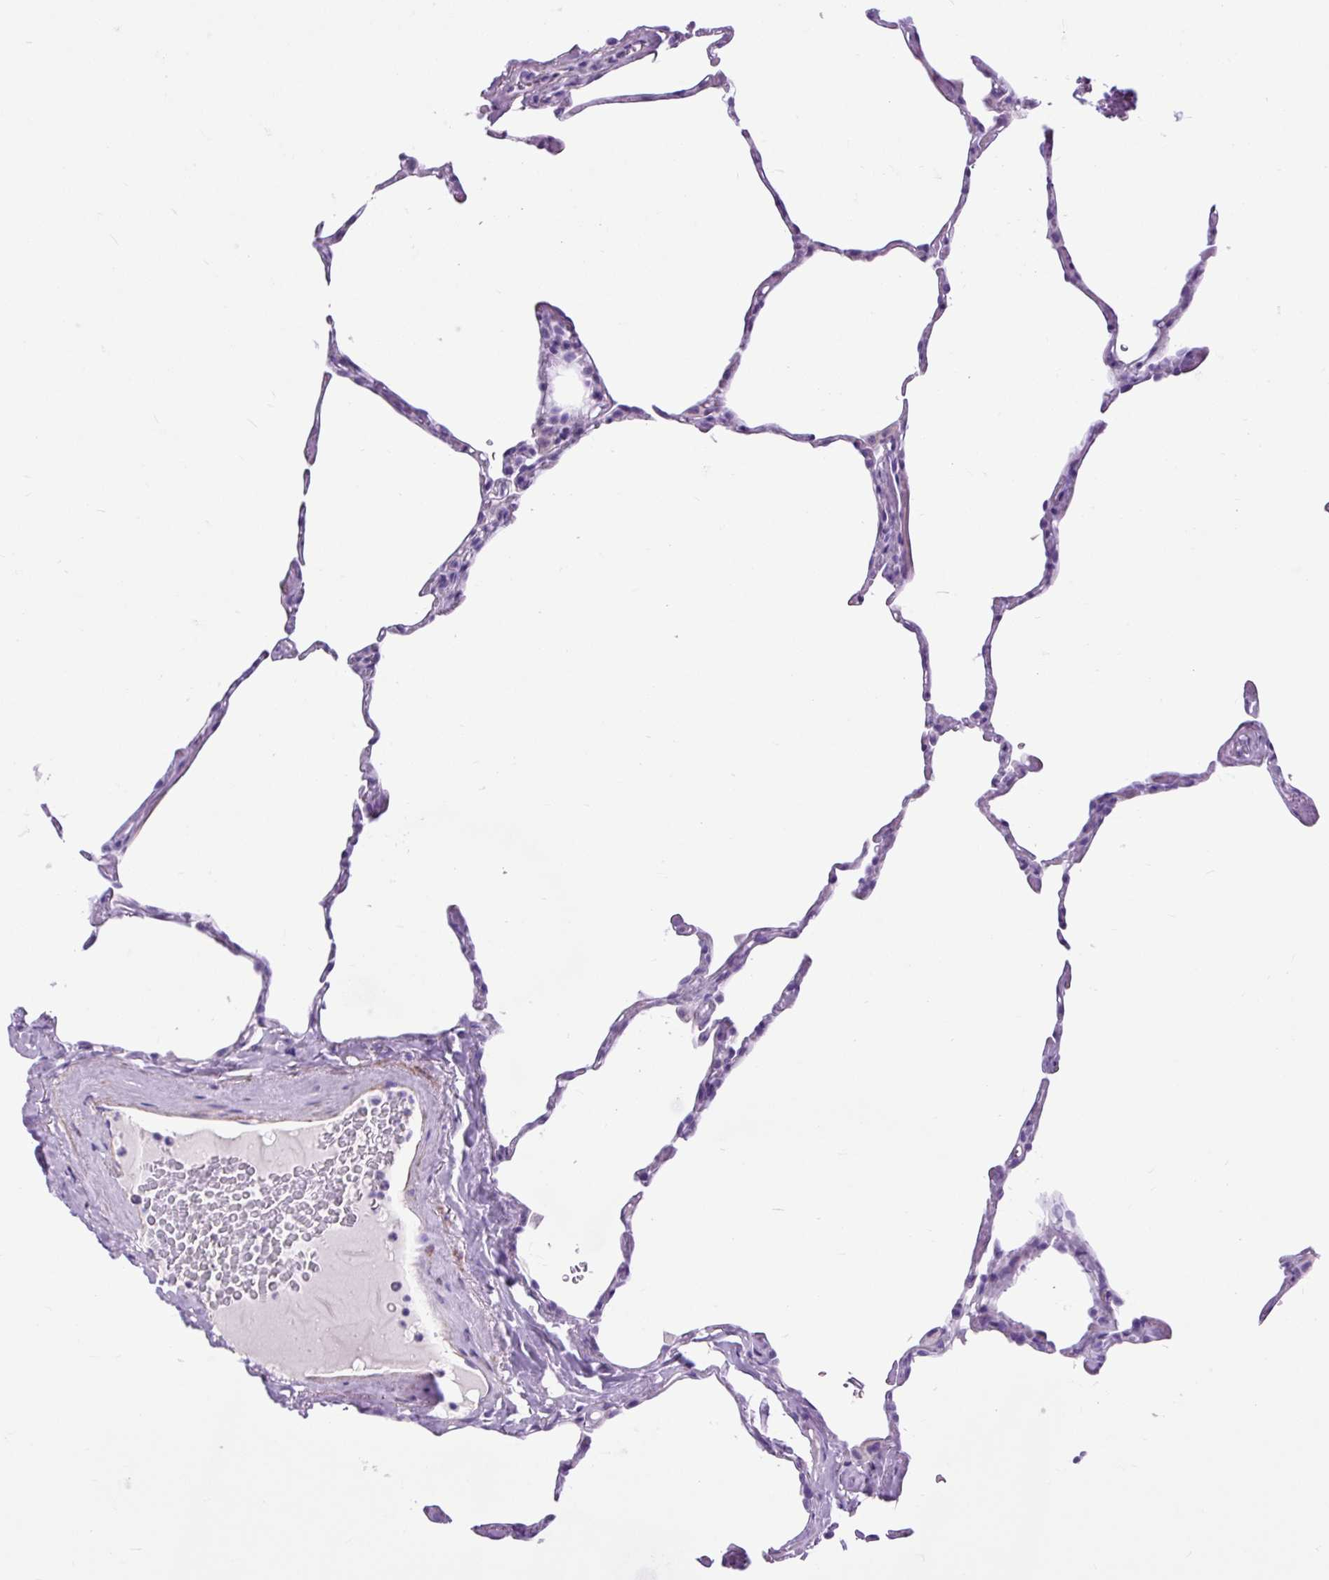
{"staining": {"intensity": "negative", "quantity": "none", "location": "none"}, "tissue": "lung", "cell_type": "Alveolar cells", "image_type": "normal", "snomed": [{"axis": "morphology", "description": "Normal tissue, NOS"}, {"axis": "topography", "description": "Lung"}], "caption": "Immunohistochemical staining of benign human lung displays no significant positivity in alveolar cells. Brightfield microscopy of immunohistochemistry (IHC) stained with DAB (brown) and hematoxylin (blue), captured at high magnification.", "gene": "DPP6", "patient": {"sex": "male", "age": 65}}